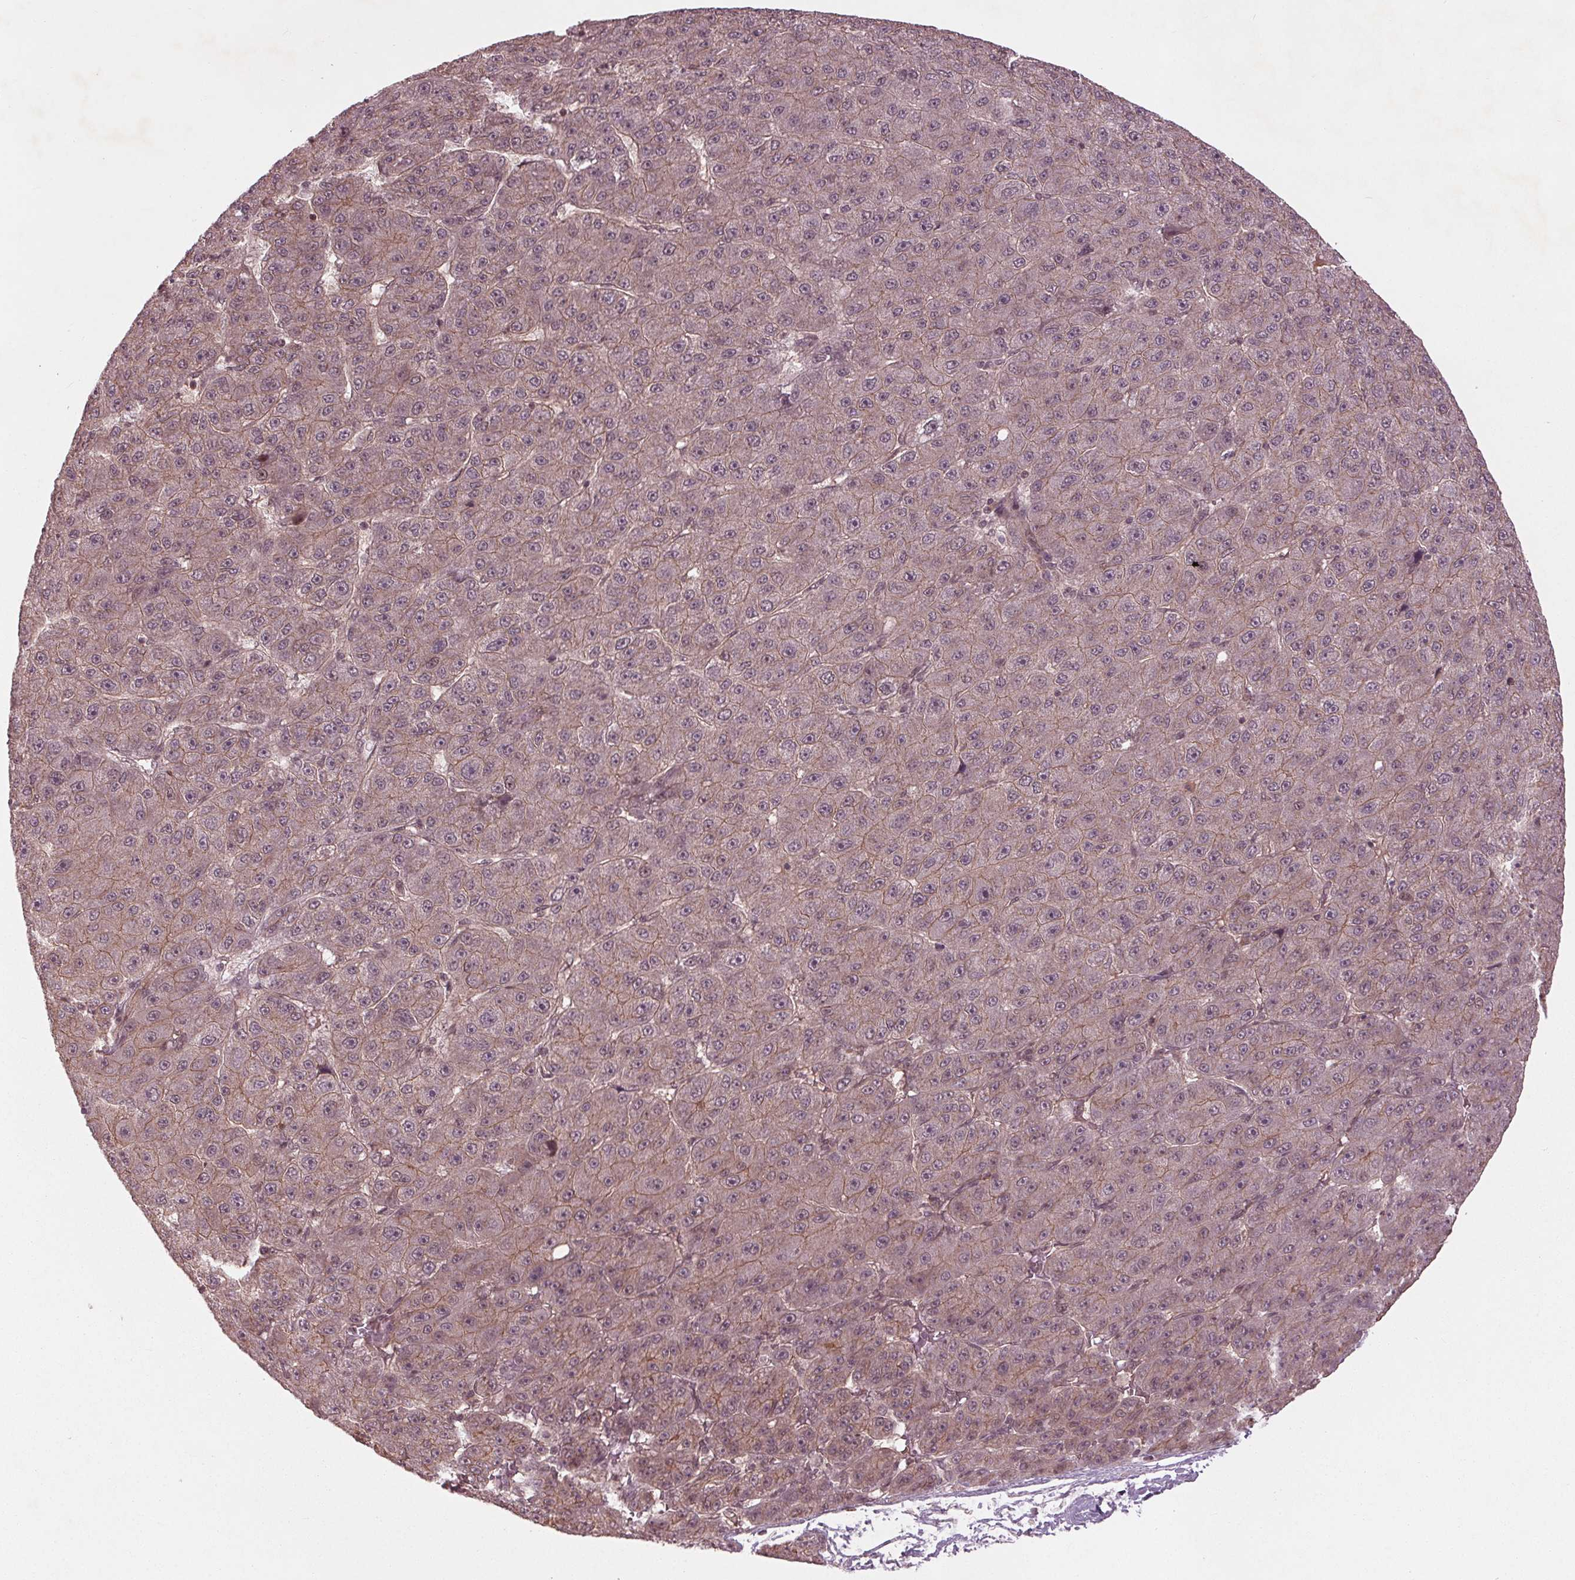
{"staining": {"intensity": "weak", "quantity": "25%-75%", "location": "cytoplasmic/membranous"}, "tissue": "liver cancer", "cell_type": "Tumor cells", "image_type": "cancer", "snomed": [{"axis": "morphology", "description": "Carcinoma, Hepatocellular, NOS"}, {"axis": "topography", "description": "Liver"}], "caption": "Human liver cancer stained with a protein marker exhibits weak staining in tumor cells.", "gene": "BTBD1", "patient": {"sex": "male", "age": 67}}